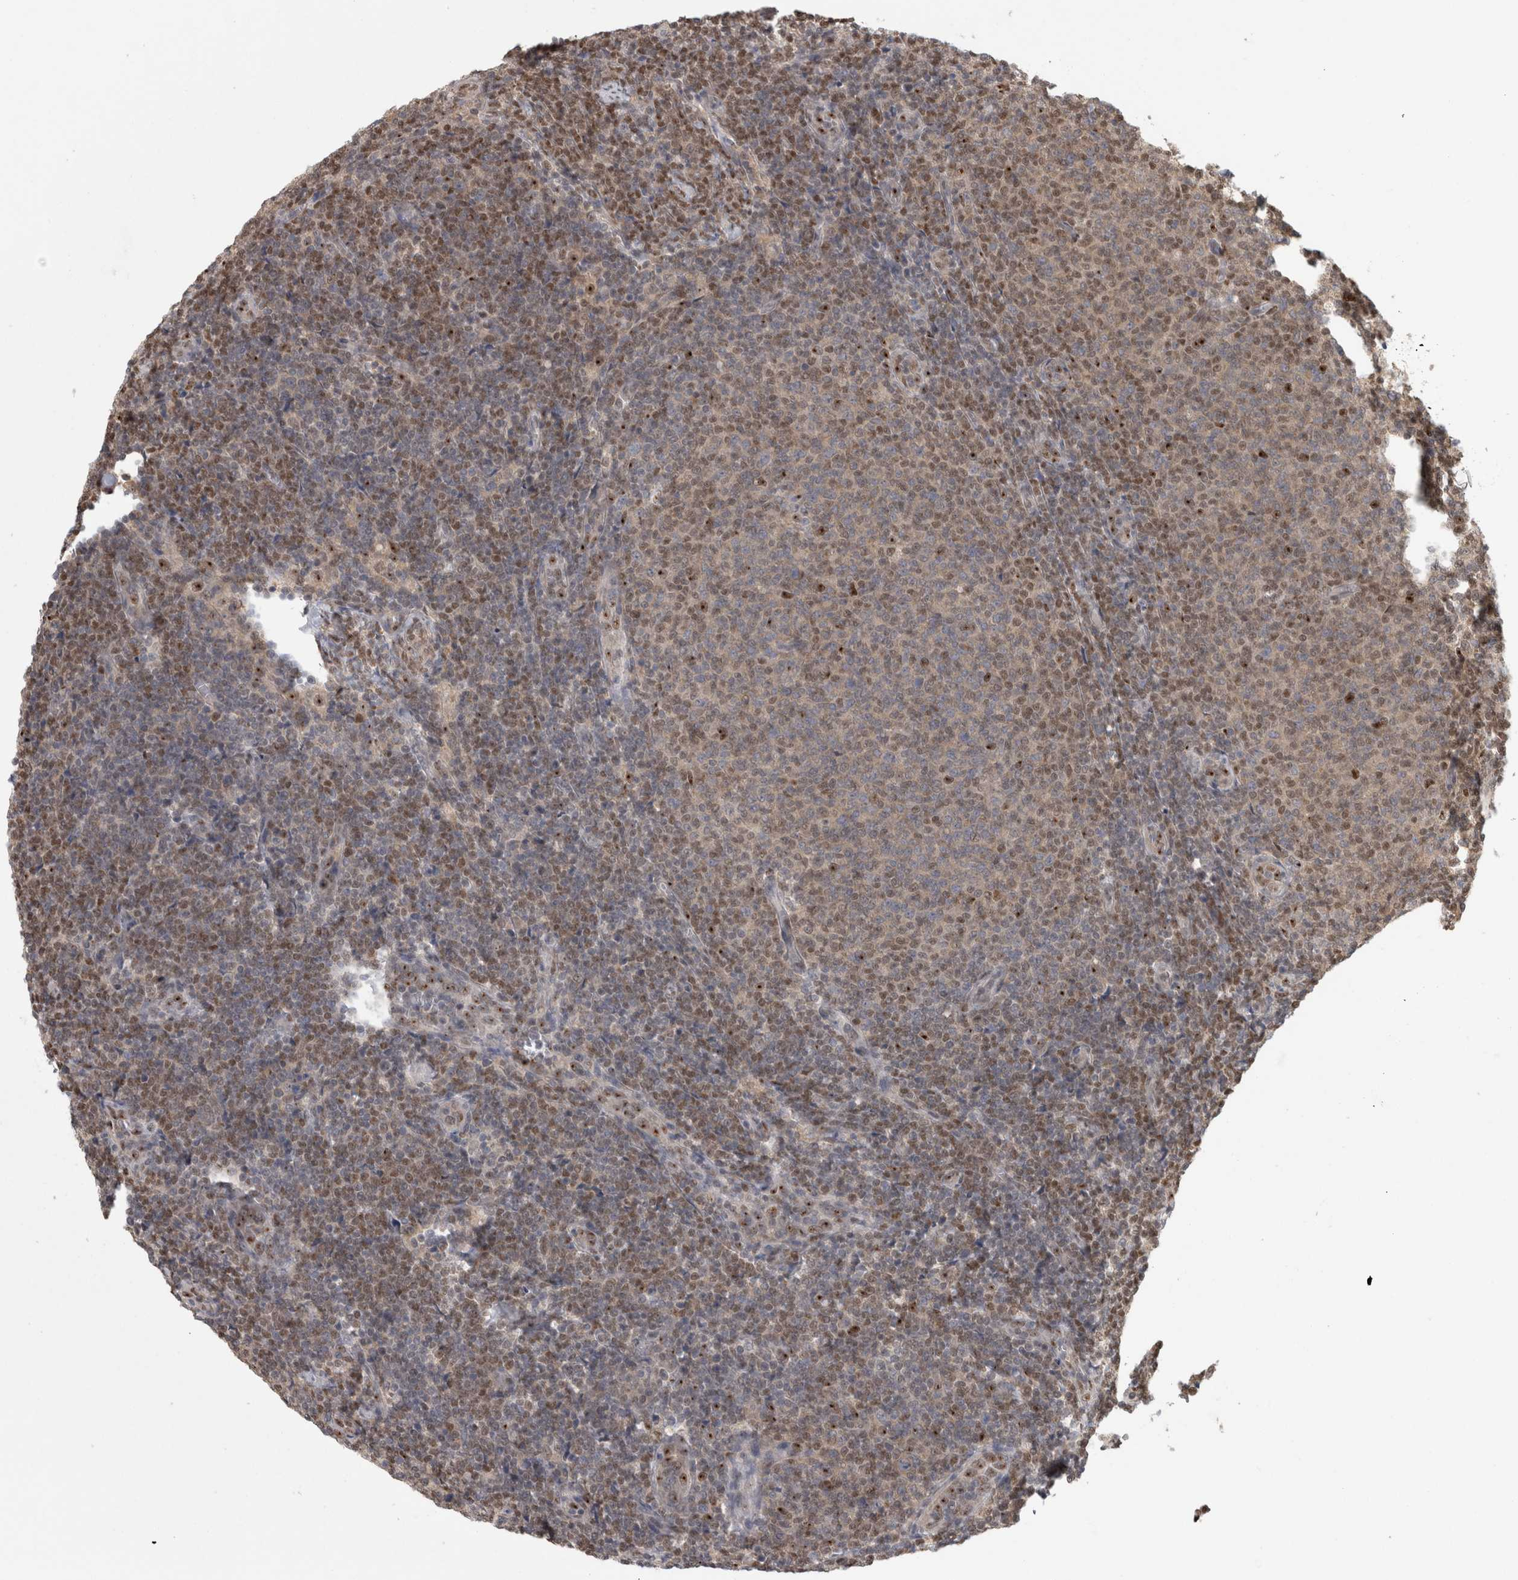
{"staining": {"intensity": "moderate", "quantity": "25%-75%", "location": "nuclear"}, "tissue": "lymphoma", "cell_type": "Tumor cells", "image_type": "cancer", "snomed": [{"axis": "morphology", "description": "Malignant lymphoma, non-Hodgkin's type, Low grade"}, {"axis": "topography", "description": "Lymph node"}], "caption": "Immunohistochemistry (IHC) micrograph of human malignant lymphoma, non-Hodgkin's type (low-grade) stained for a protein (brown), which demonstrates medium levels of moderate nuclear staining in approximately 25%-75% of tumor cells.", "gene": "PIGP", "patient": {"sex": "male", "age": 66}}